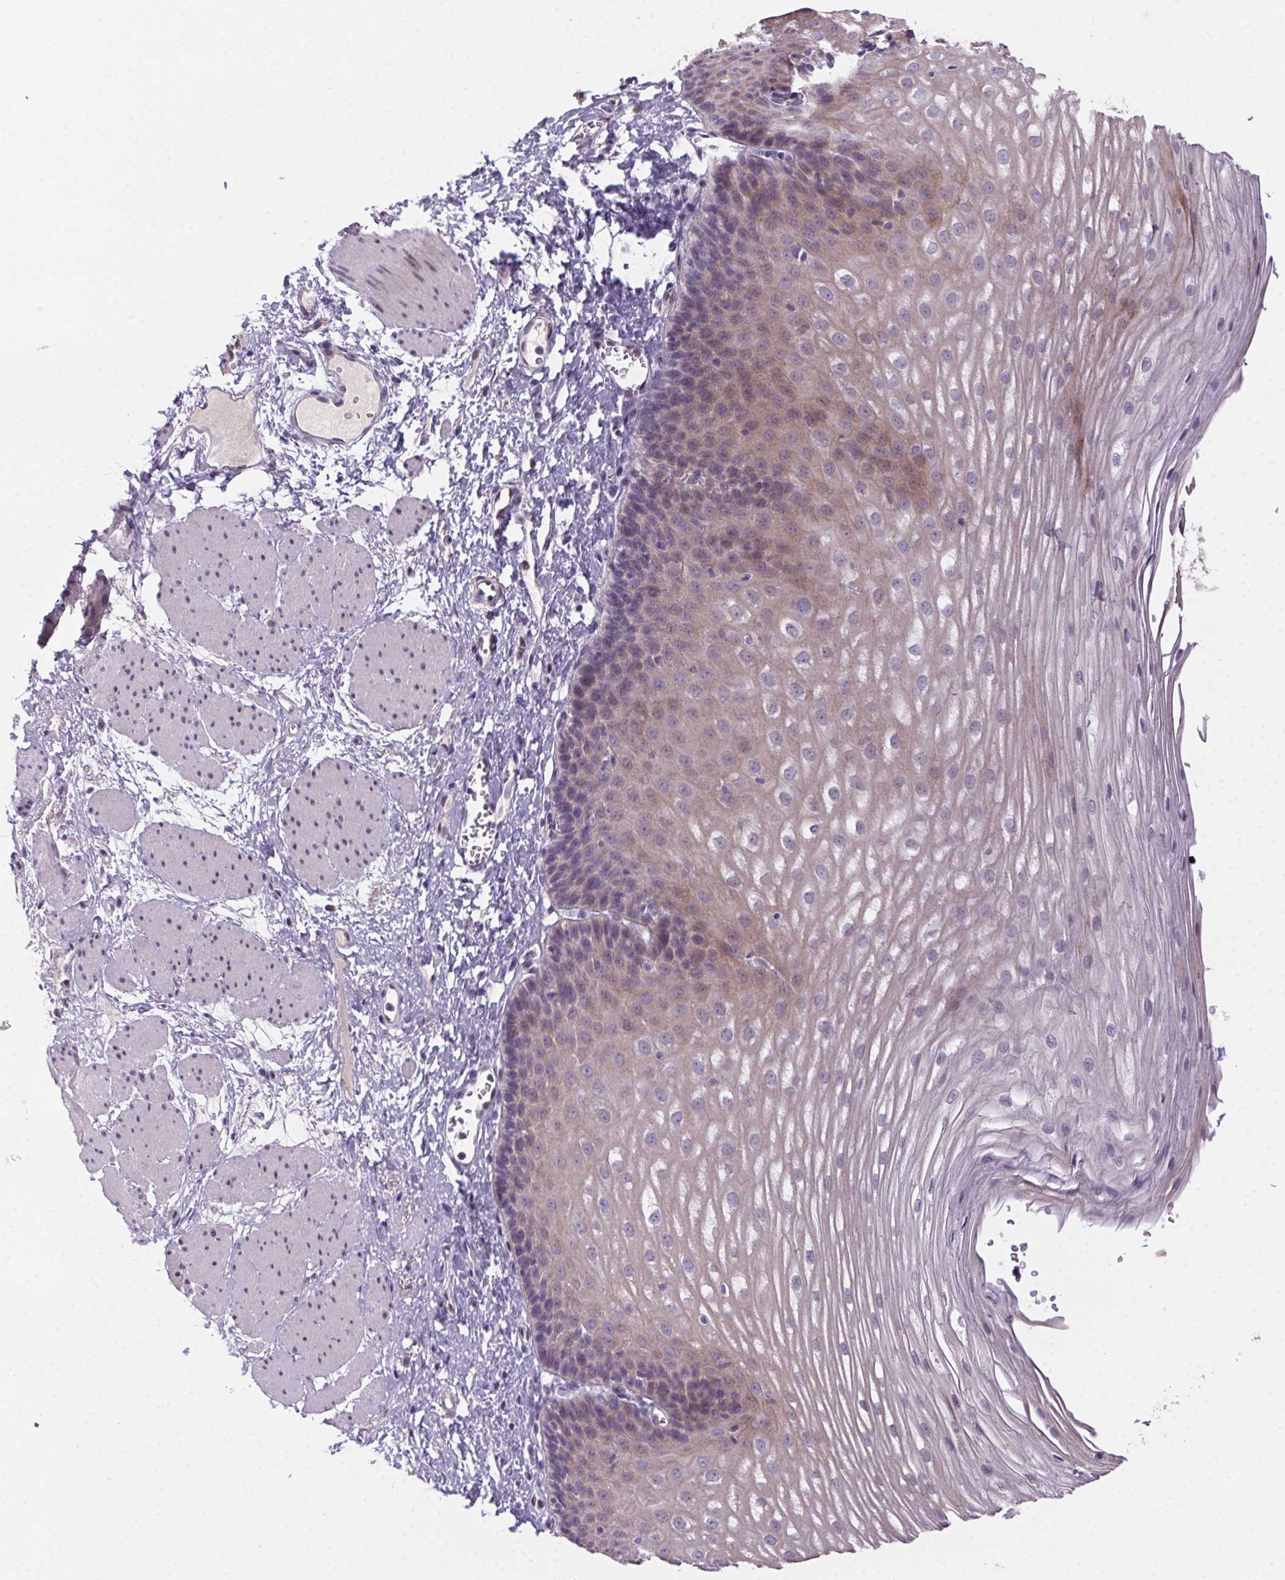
{"staining": {"intensity": "moderate", "quantity": "<25%", "location": "cytoplasmic/membranous"}, "tissue": "esophagus", "cell_type": "Squamous epithelial cells", "image_type": "normal", "snomed": [{"axis": "morphology", "description": "Normal tissue, NOS"}, {"axis": "topography", "description": "Esophagus"}], "caption": "IHC histopathology image of unremarkable esophagus: esophagus stained using immunohistochemistry shows low levels of moderate protein expression localized specifically in the cytoplasmic/membranous of squamous epithelial cells, appearing as a cytoplasmic/membranous brown color.", "gene": "SP9", "patient": {"sex": "male", "age": 62}}